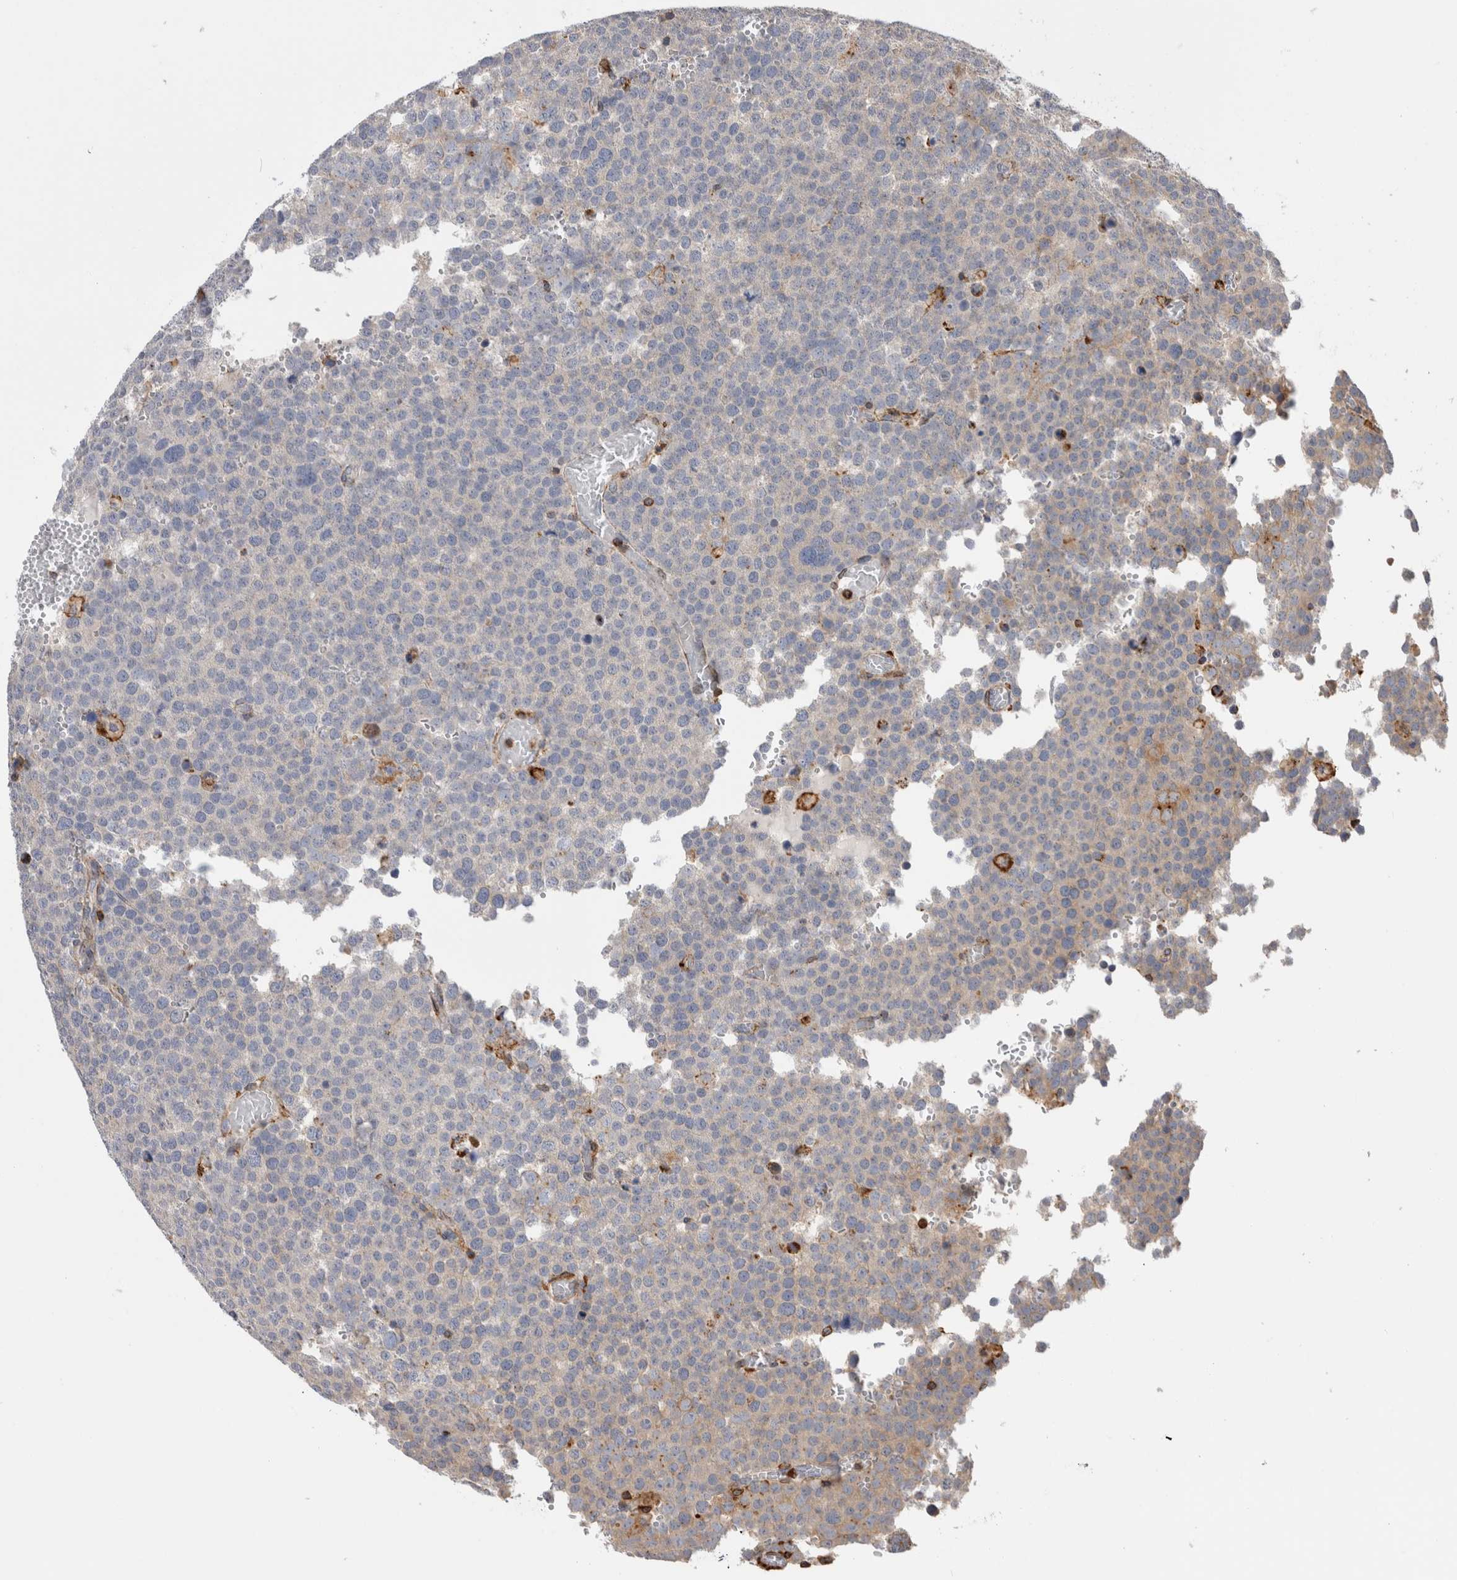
{"staining": {"intensity": "weak", "quantity": "25%-75%", "location": "cytoplasmic/membranous"}, "tissue": "testis cancer", "cell_type": "Tumor cells", "image_type": "cancer", "snomed": [{"axis": "morphology", "description": "Seminoma, NOS"}, {"axis": "topography", "description": "Testis"}], "caption": "This is a micrograph of immunohistochemistry (IHC) staining of testis cancer, which shows weak expression in the cytoplasmic/membranous of tumor cells.", "gene": "CCDC88B", "patient": {"sex": "male", "age": 71}}